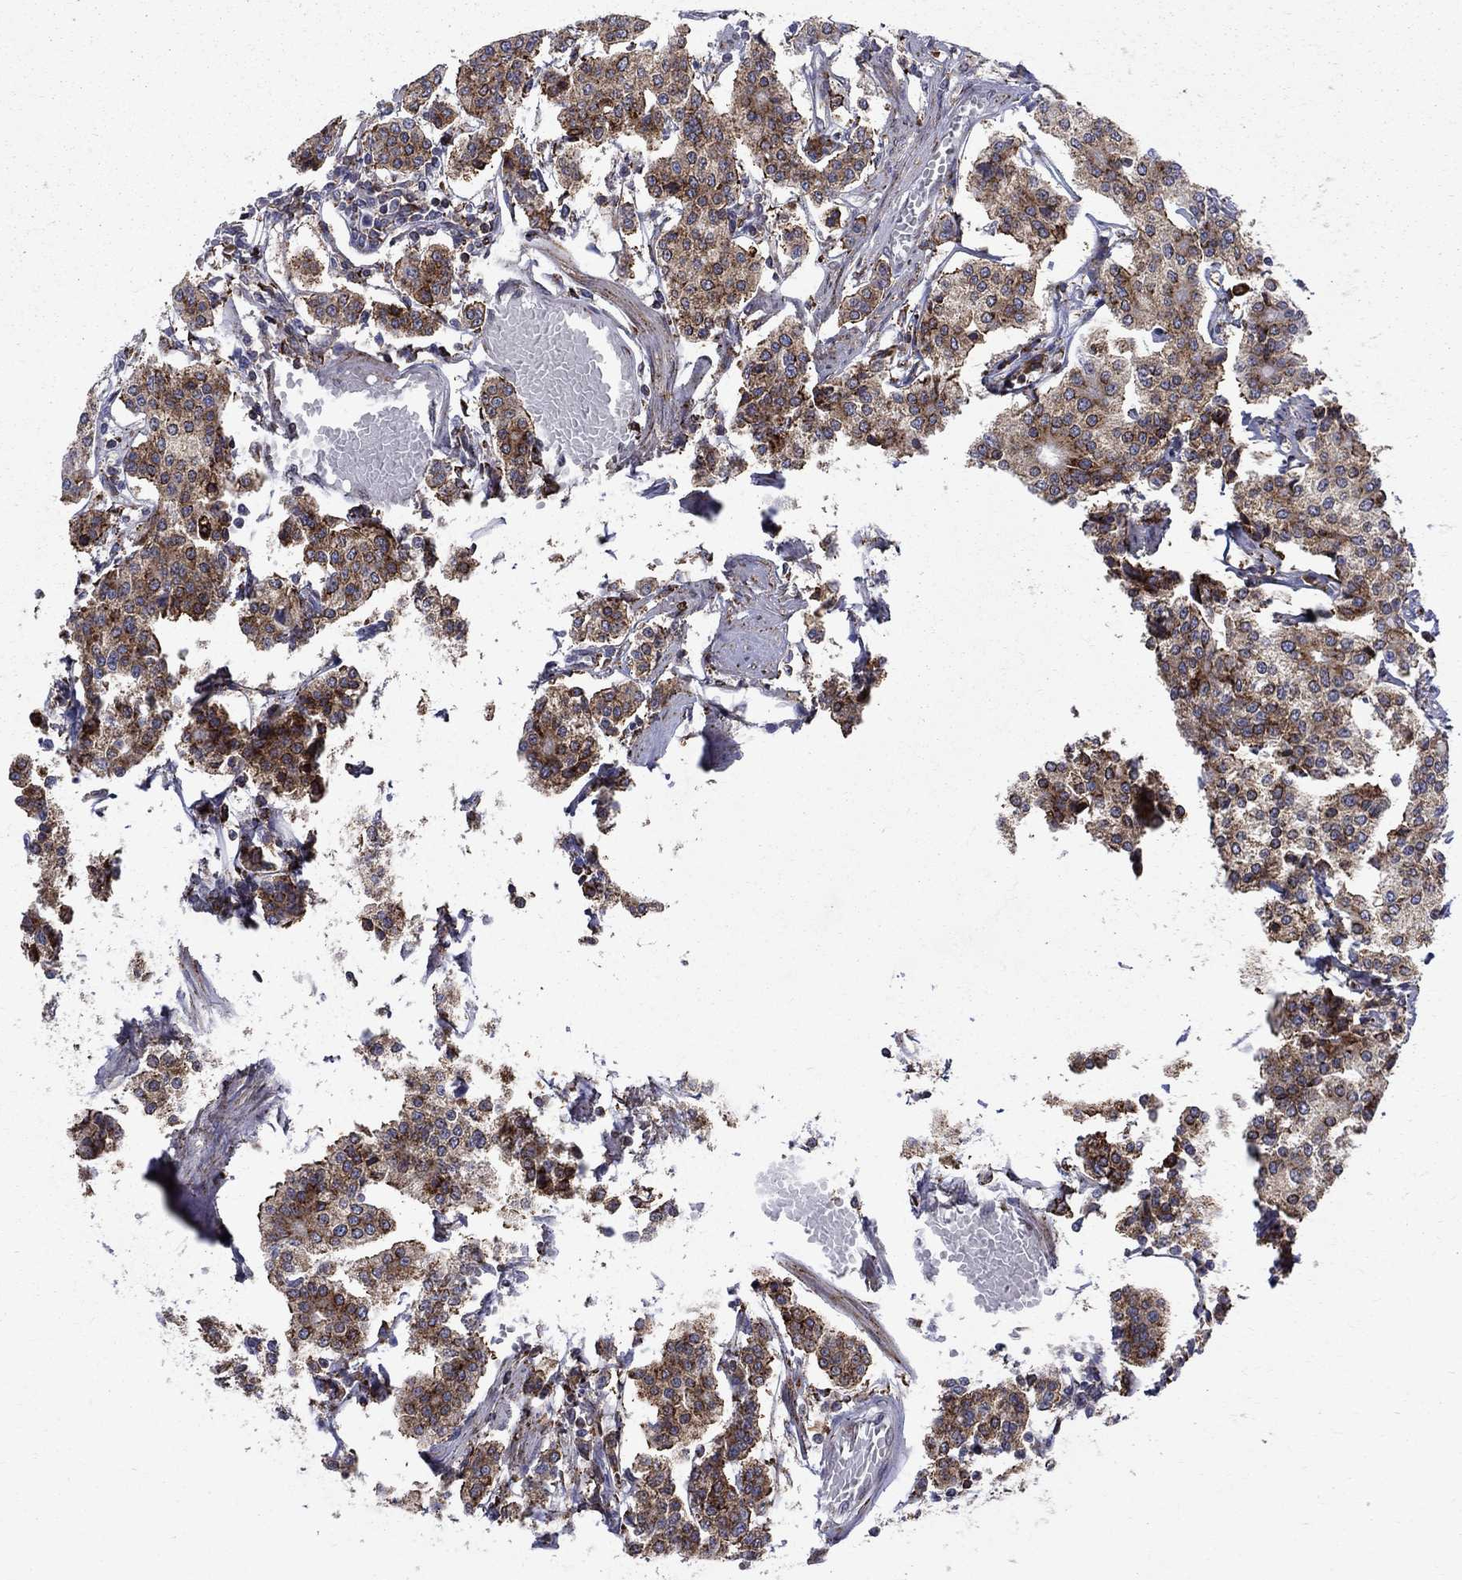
{"staining": {"intensity": "strong", "quantity": "25%-75%", "location": "cytoplasmic/membranous"}, "tissue": "carcinoid", "cell_type": "Tumor cells", "image_type": "cancer", "snomed": [{"axis": "morphology", "description": "Carcinoid, malignant, NOS"}, {"axis": "topography", "description": "Small intestine"}], "caption": "Tumor cells demonstrate high levels of strong cytoplasmic/membranous expression in about 25%-75% of cells in human malignant carcinoid.", "gene": "CAB39L", "patient": {"sex": "female", "age": 65}}